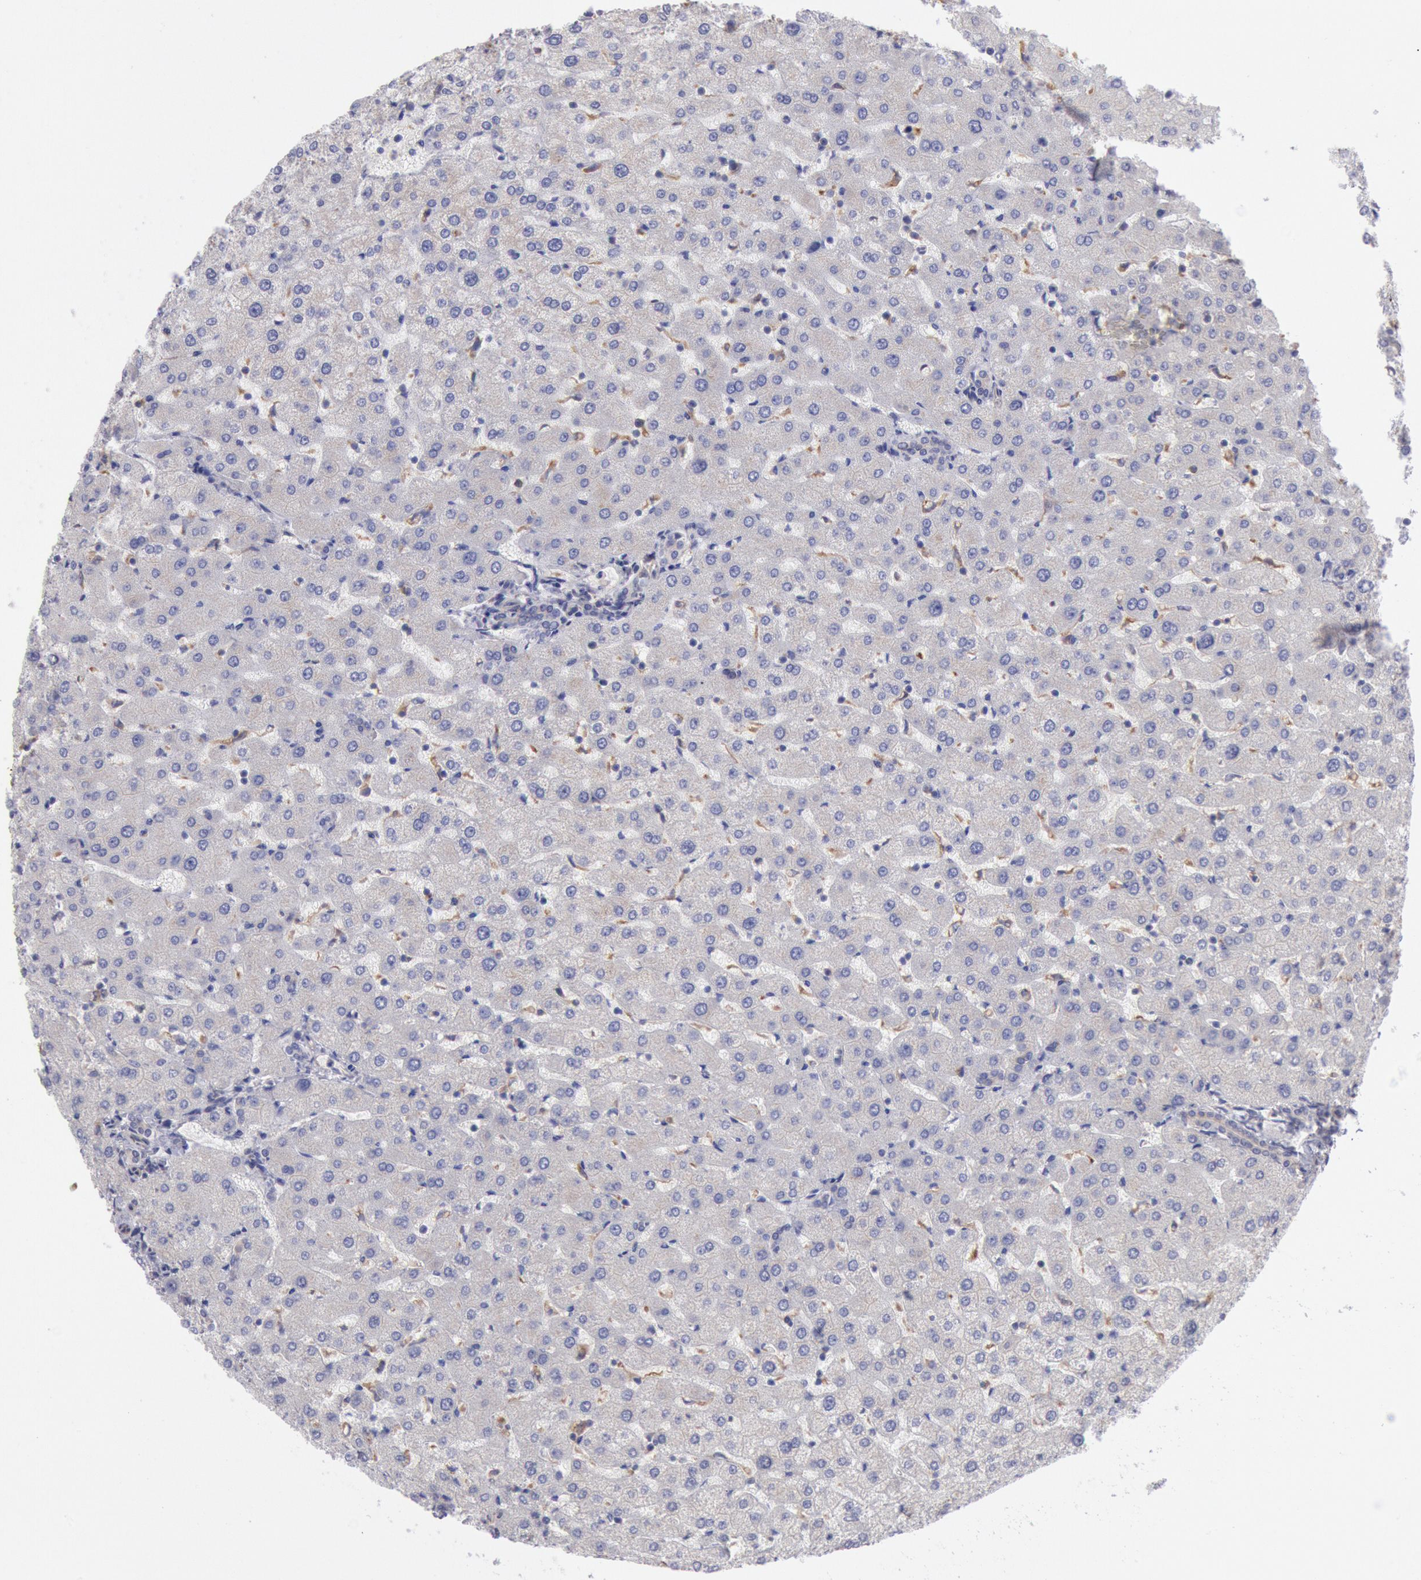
{"staining": {"intensity": "weak", "quantity": ">75%", "location": "cytoplasmic/membranous"}, "tissue": "liver", "cell_type": "Cholangiocytes", "image_type": "normal", "snomed": [{"axis": "morphology", "description": "Normal tissue, NOS"}, {"axis": "morphology", "description": "Fibrosis, NOS"}, {"axis": "topography", "description": "Liver"}], "caption": "IHC (DAB (3,3'-diaminobenzidine)) staining of benign liver displays weak cytoplasmic/membranous protein expression in about >75% of cholangiocytes.", "gene": "RNF139", "patient": {"sex": "female", "age": 29}}